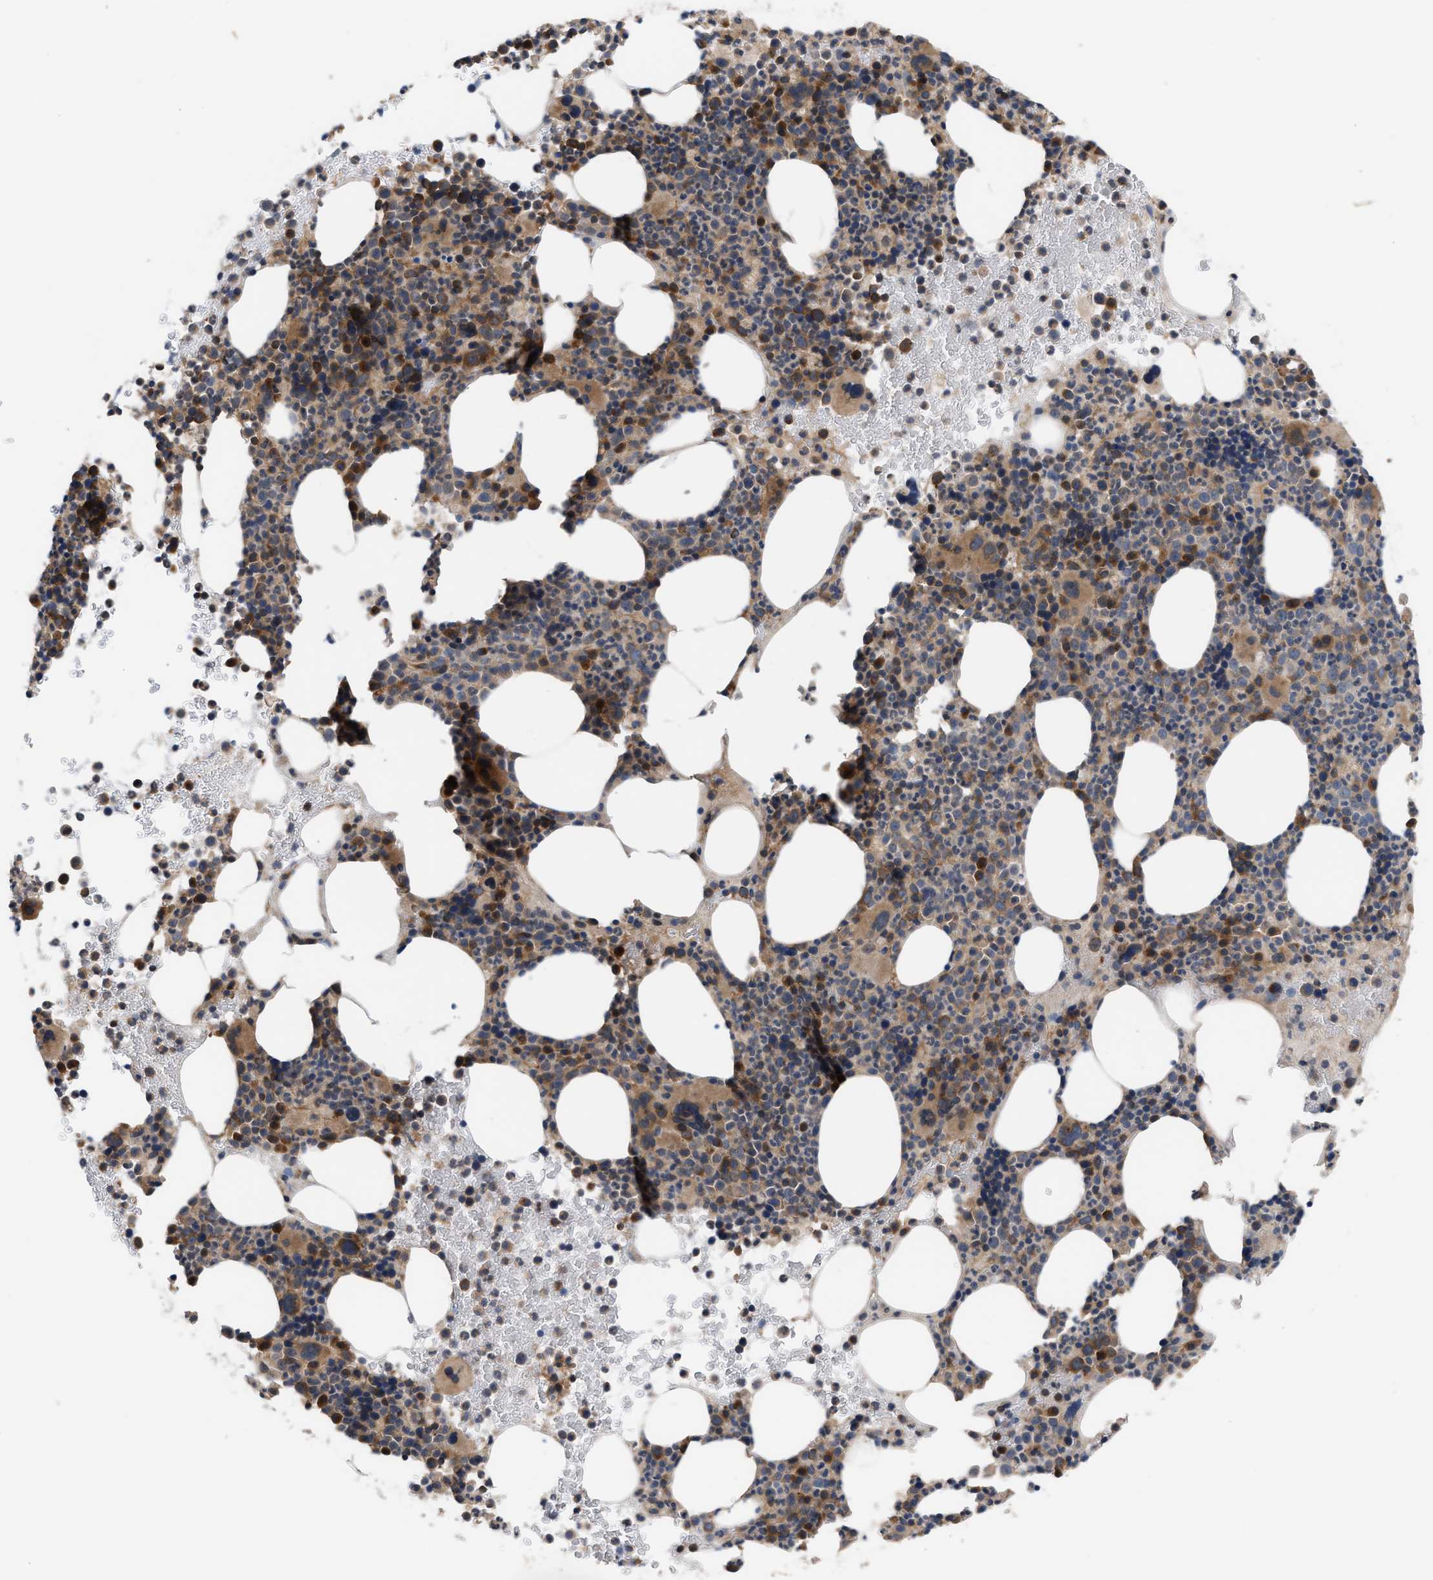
{"staining": {"intensity": "moderate", "quantity": ">75%", "location": "cytoplasmic/membranous"}, "tissue": "bone marrow", "cell_type": "Hematopoietic cells", "image_type": "normal", "snomed": [{"axis": "morphology", "description": "Normal tissue, NOS"}, {"axis": "morphology", "description": "Inflammation, NOS"}, {"axis": "topography", "description": "Bone marrow"}], "caption": "Immunohistochemical staining of unremarkable bone marrow shows medium levels of moderate cytoplasmic/membranous staining in approximately >75% of hematopoietic cells.", "gene": "LAPTM4B", "patient": {"sex": "male", "age": 73}}